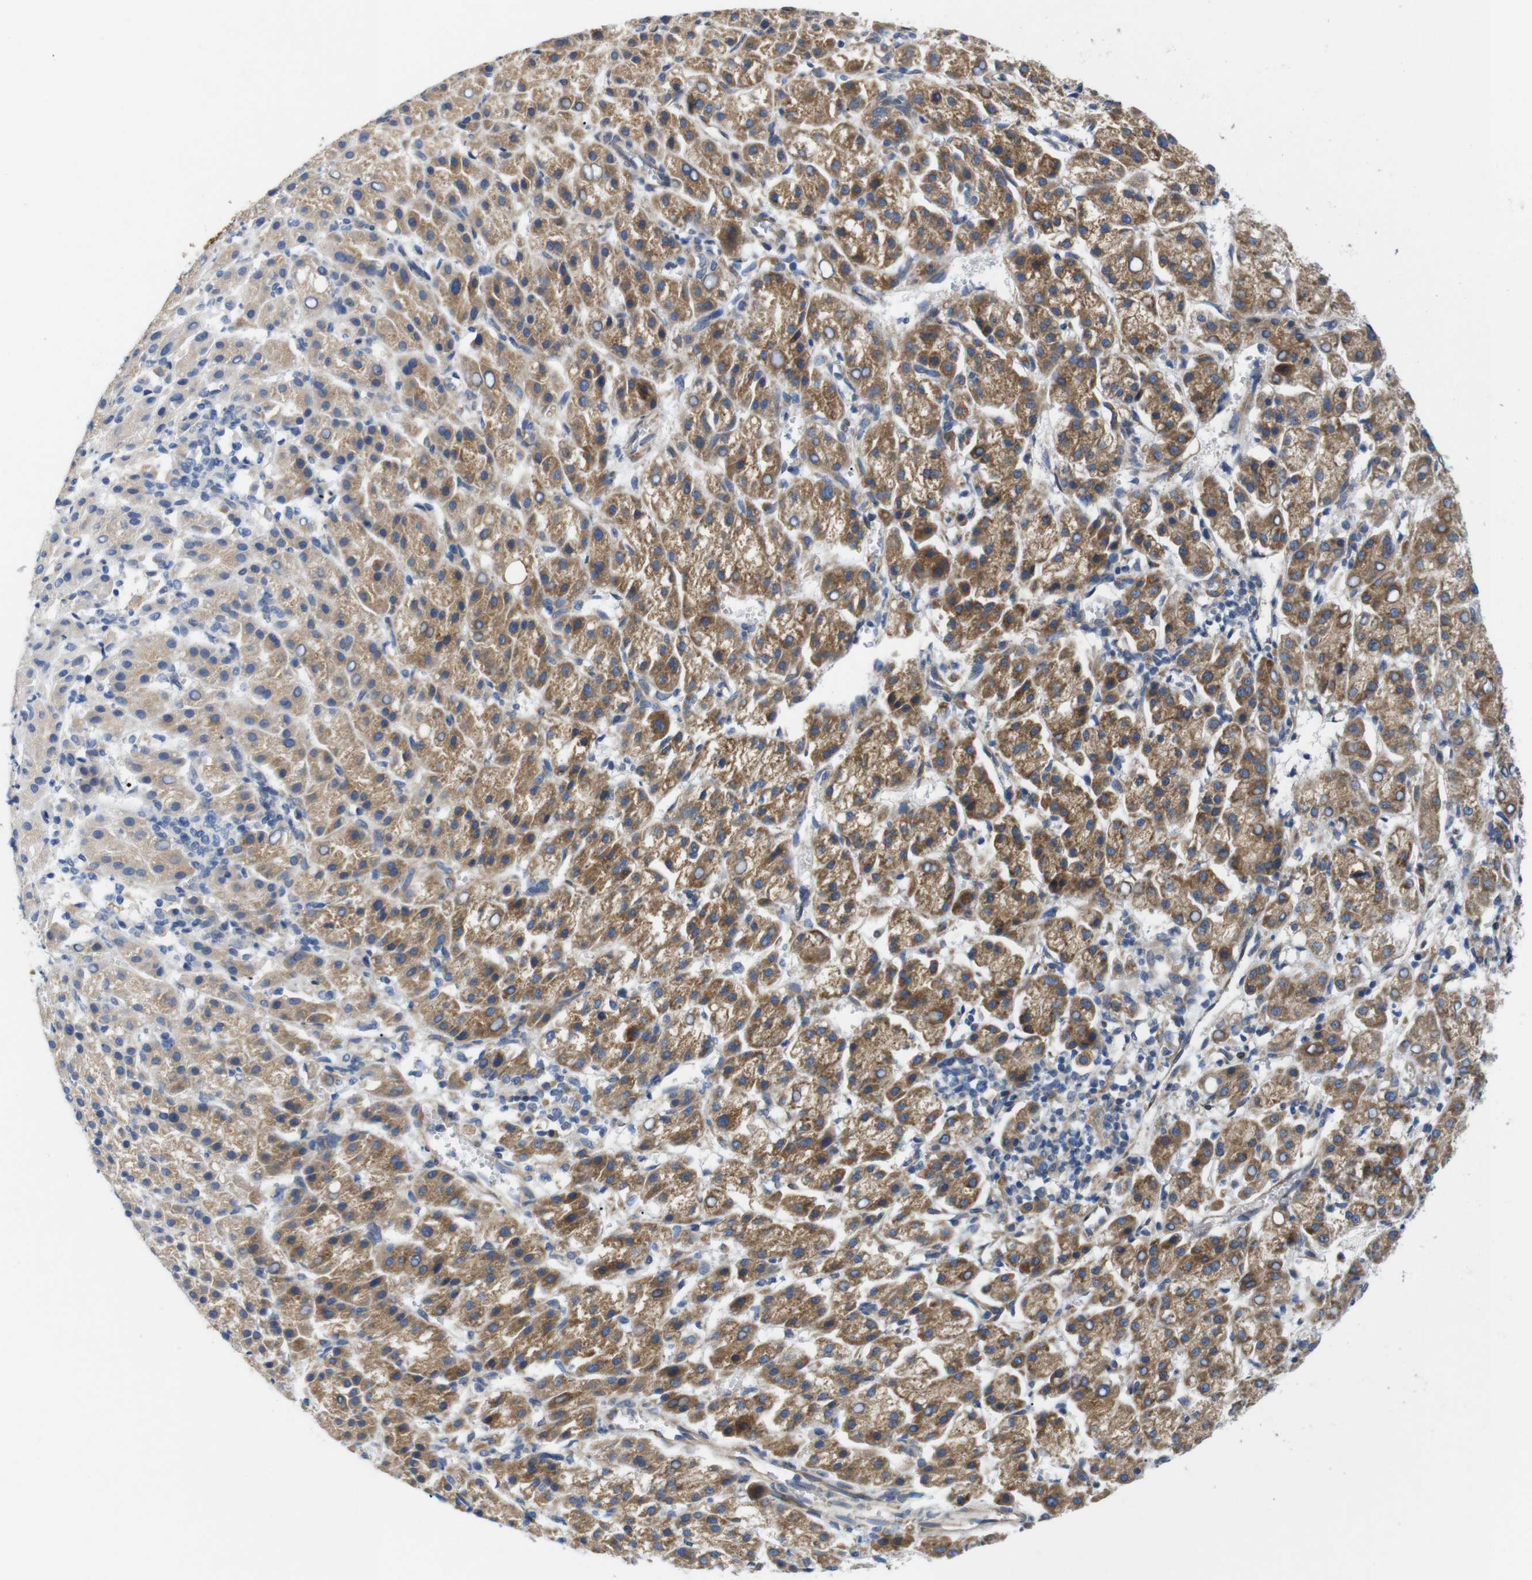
{"staining": {"intensity": "moderate", "quantity": ">75%", "location": "cytoplasmic/membranous"}, "tissue": "liver cancer", "cell_type": "Tumor cells", "image_type": "cancer", "snomed": [{"axis": "morphology", "description": "Carcinoma, Hepatocellular, NOS"}, {"axis": "topography", "description": "Liver"}], "caption": "Immunohistochemistry staining of liver cancer, which reveals medium levels of moderate cytoplasmic/membranous positivity in about >75% of tumor cells indicating moderate cytoplasmic/membranous protein positivity. The staining was performed using DAB (brown) for protein detection and nuclei were counterstained in hematoxylin (blue).", "gene": "HACD3", "patient": {"sex": "female", "age": 58}}